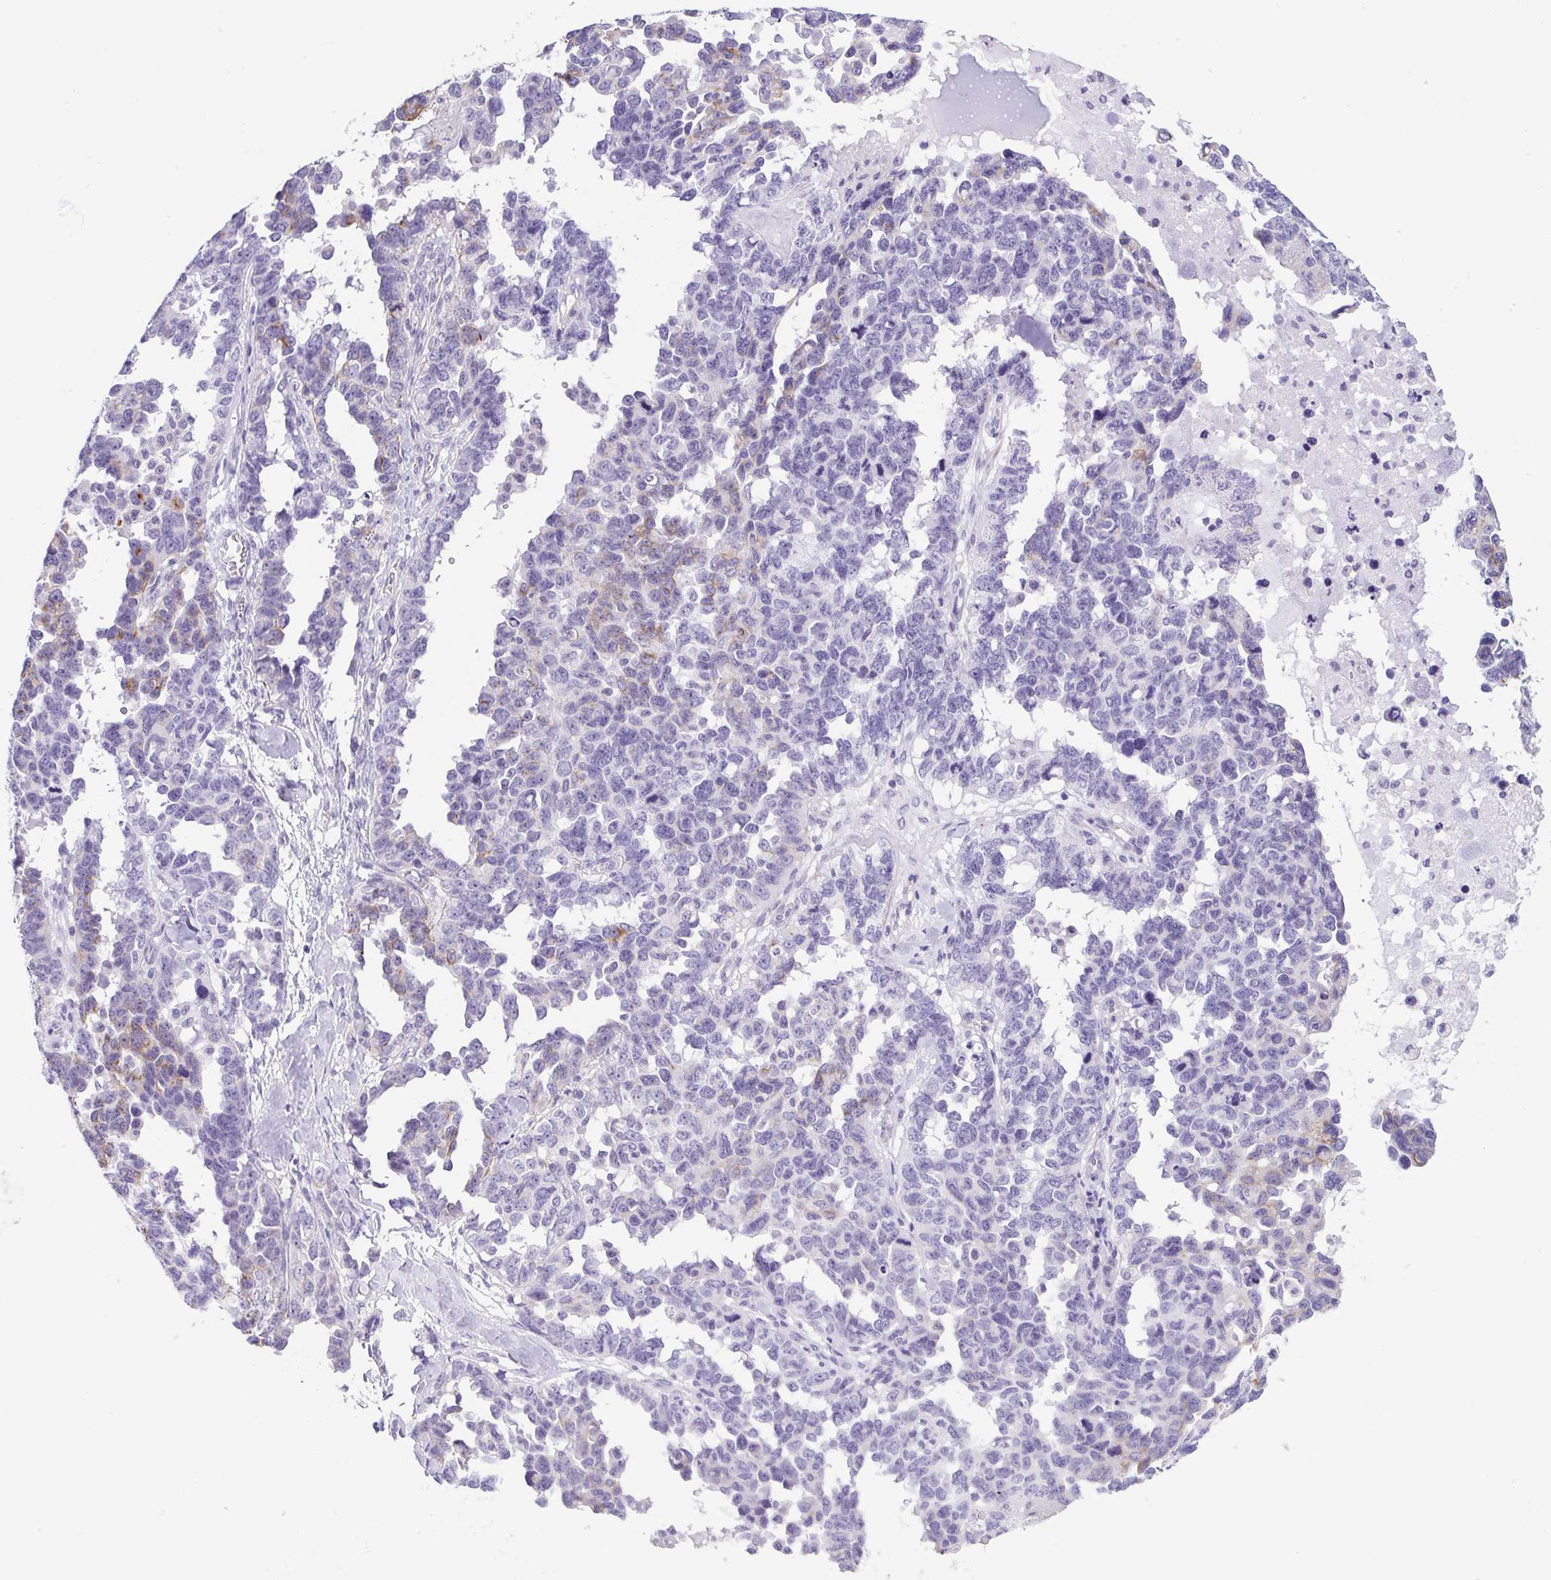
{"staining": {"intensity": "negative", "quantity": "none", "location": "none"}, "tissue": "ovarian cancer", "cell_type": "Tumor cells", "image_type": "cancer", "snomed": [{"axis": "morphology", "description": "Cystadenocarcinoma, serous, NOS"}, {"axis": "topography", "description": "Ovary"}], "caption": "The micrograph exhibits no staining of tumor cells in ovarian cancer (serous cystadenocarcinoma).", "gene": "MYL7", "patient": {"sex": "female", "age": 69}}